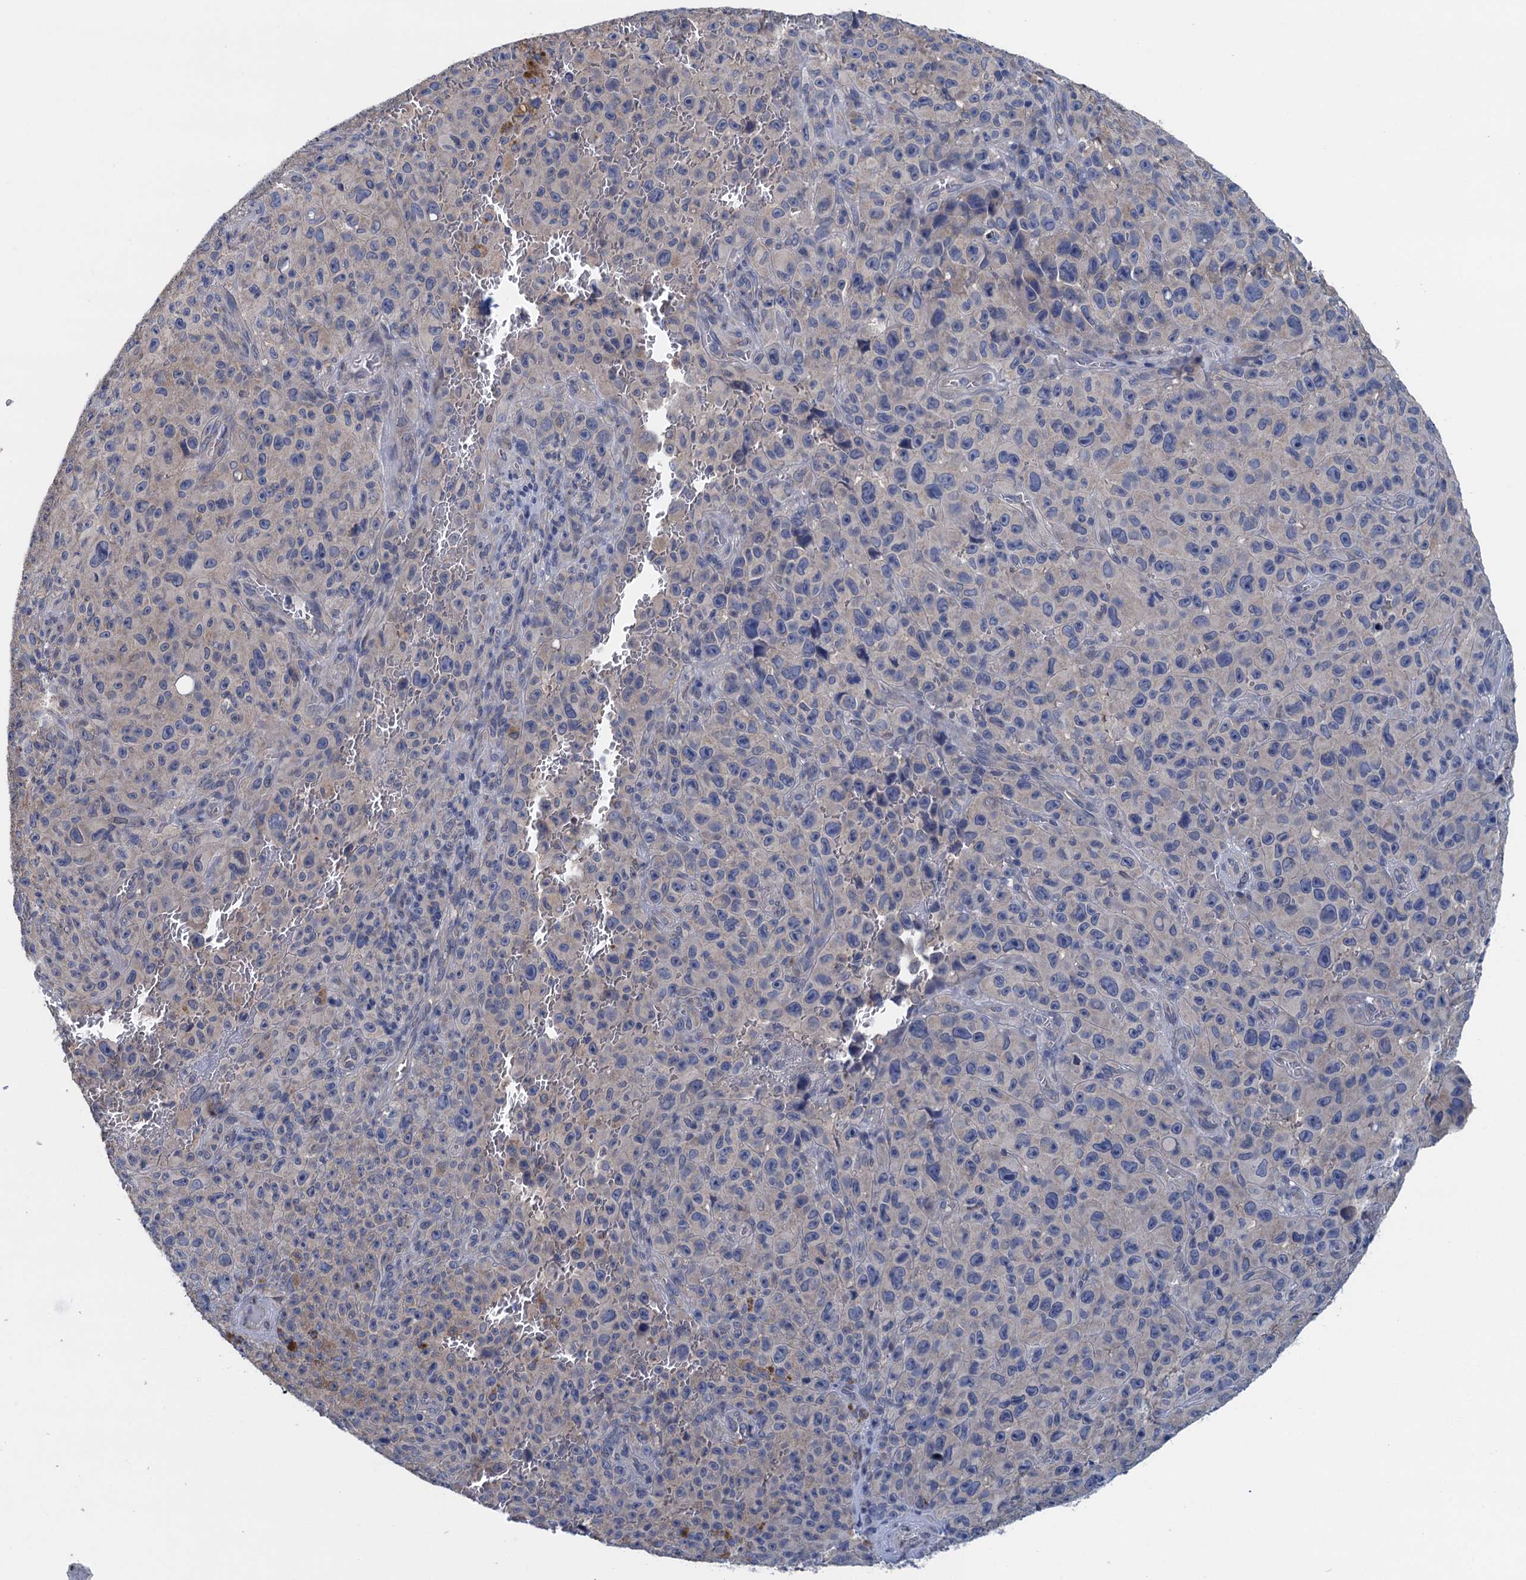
{"staining": {"intensity": "negative", "quantity": "none", "location": "none"}, "tissue": "melanoma", "cell_type": "Tumor cells", "image_type": "cancer", "snomed": [{"axis": "morphology", "description": "Malignant melanoma, NOS"}, {"axis": "topography", "description": "Skin"}], "caption": "Image shows no significant protein expression in tumor cells of melanoma. (Immunohistochemistry (ihc), brightfield microscopy, high magnification).", "gene": "CTU2", "patient": {"sex": "female", "age": 82}}